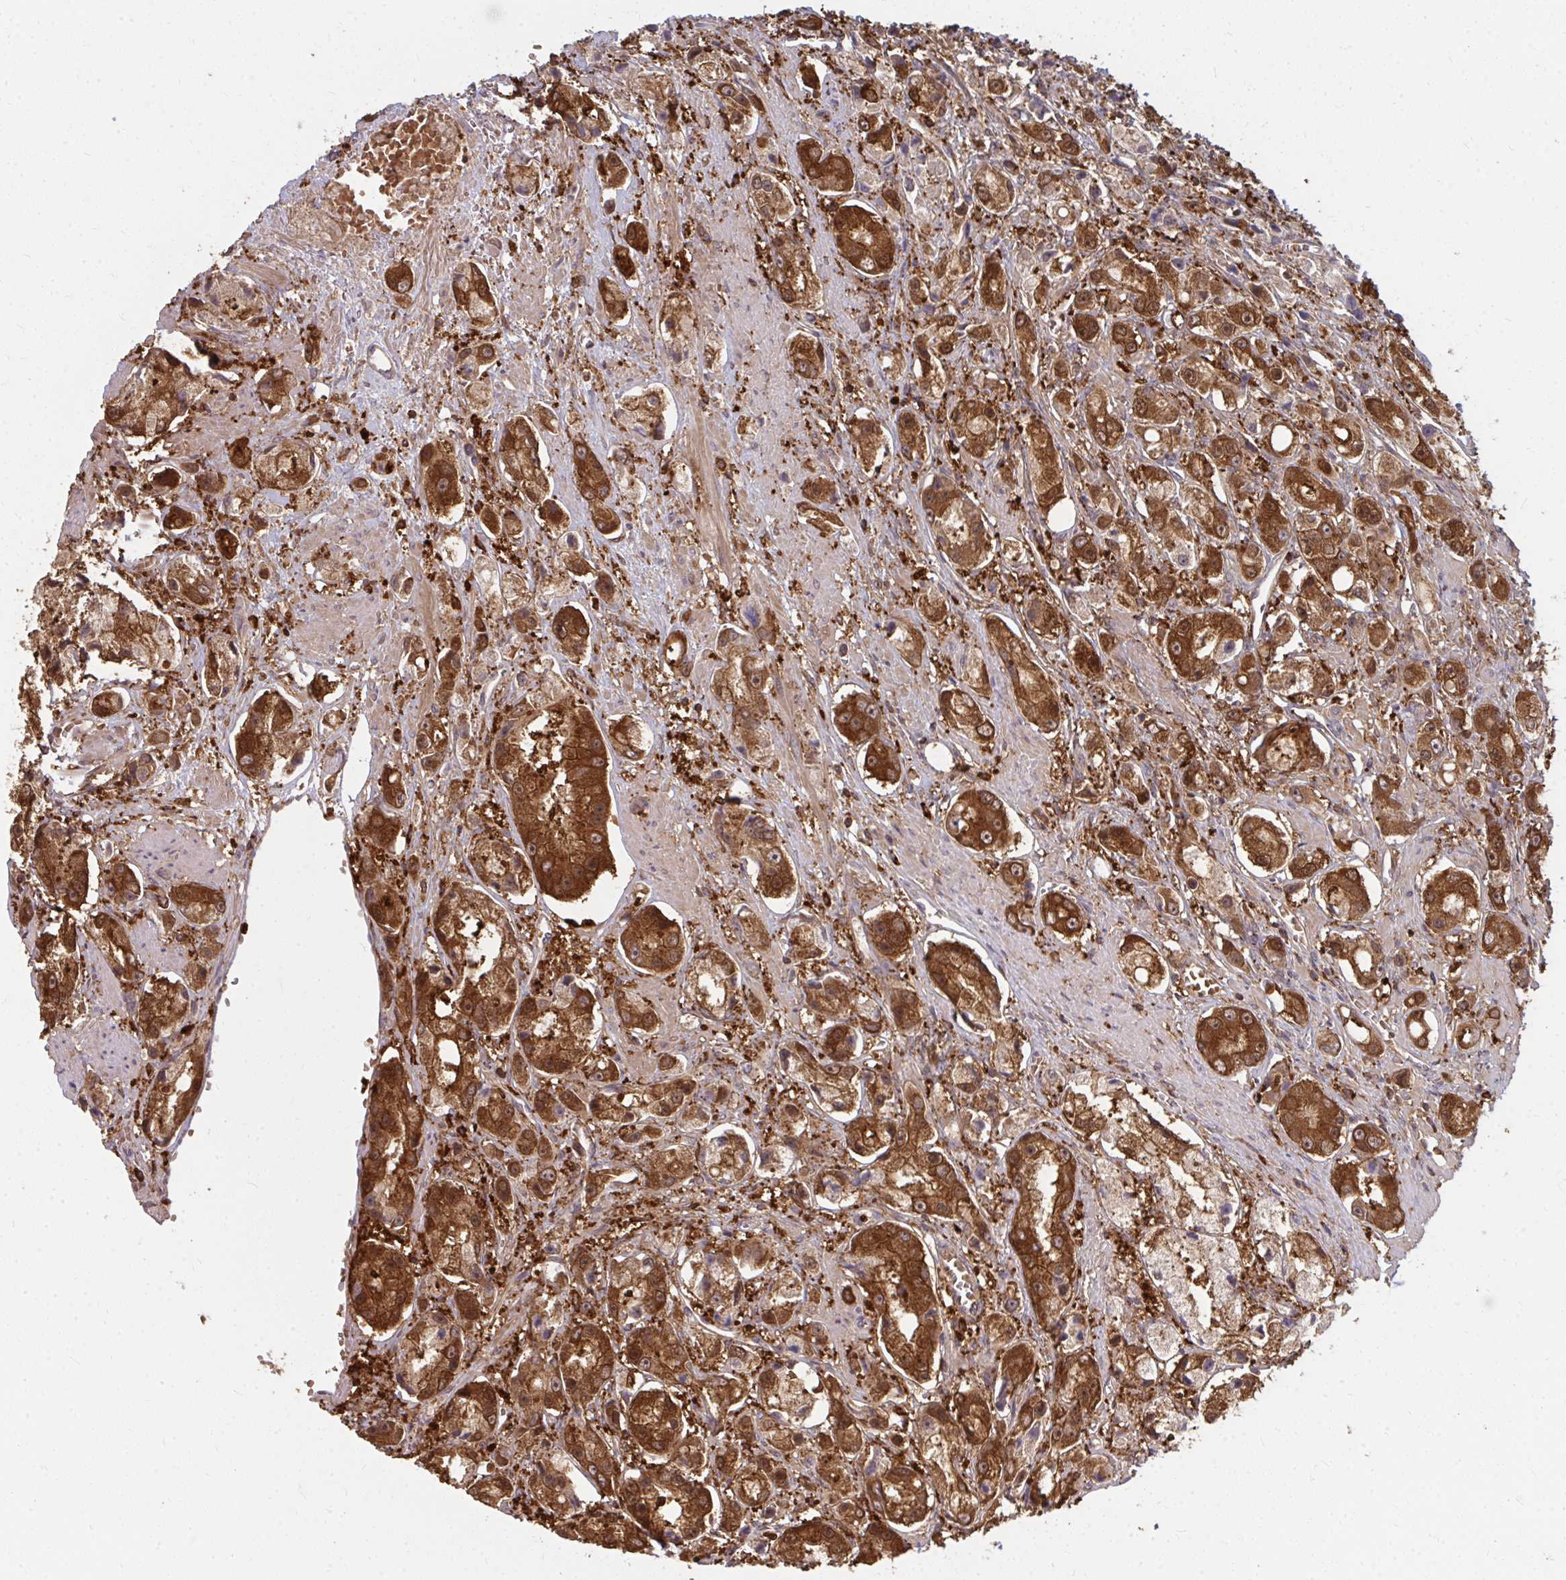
{"staining": {"intensity": "strong", "quantity": ">75%", "location": "cytoplasmic/membranous"}, "tissue": "prostate cancer", "cell_type": "Tumor cells", "image_type": "cancer", "snomed": [{"axis": "morphology", "description": "Adenocarcinoma, High grade"}, {"axis": "topography", "description": "Prostate"}], "caption": "Prostate cancer stained with immunohistochemistry displays strong cytoplasmic/membranous positivity in approximately >75% of tumor cells. (brown staining indicates protein expression, while blue staining denotes nuclei).", "gene": "ZNF285", "patient": {"sex": "male", "age": 67}}